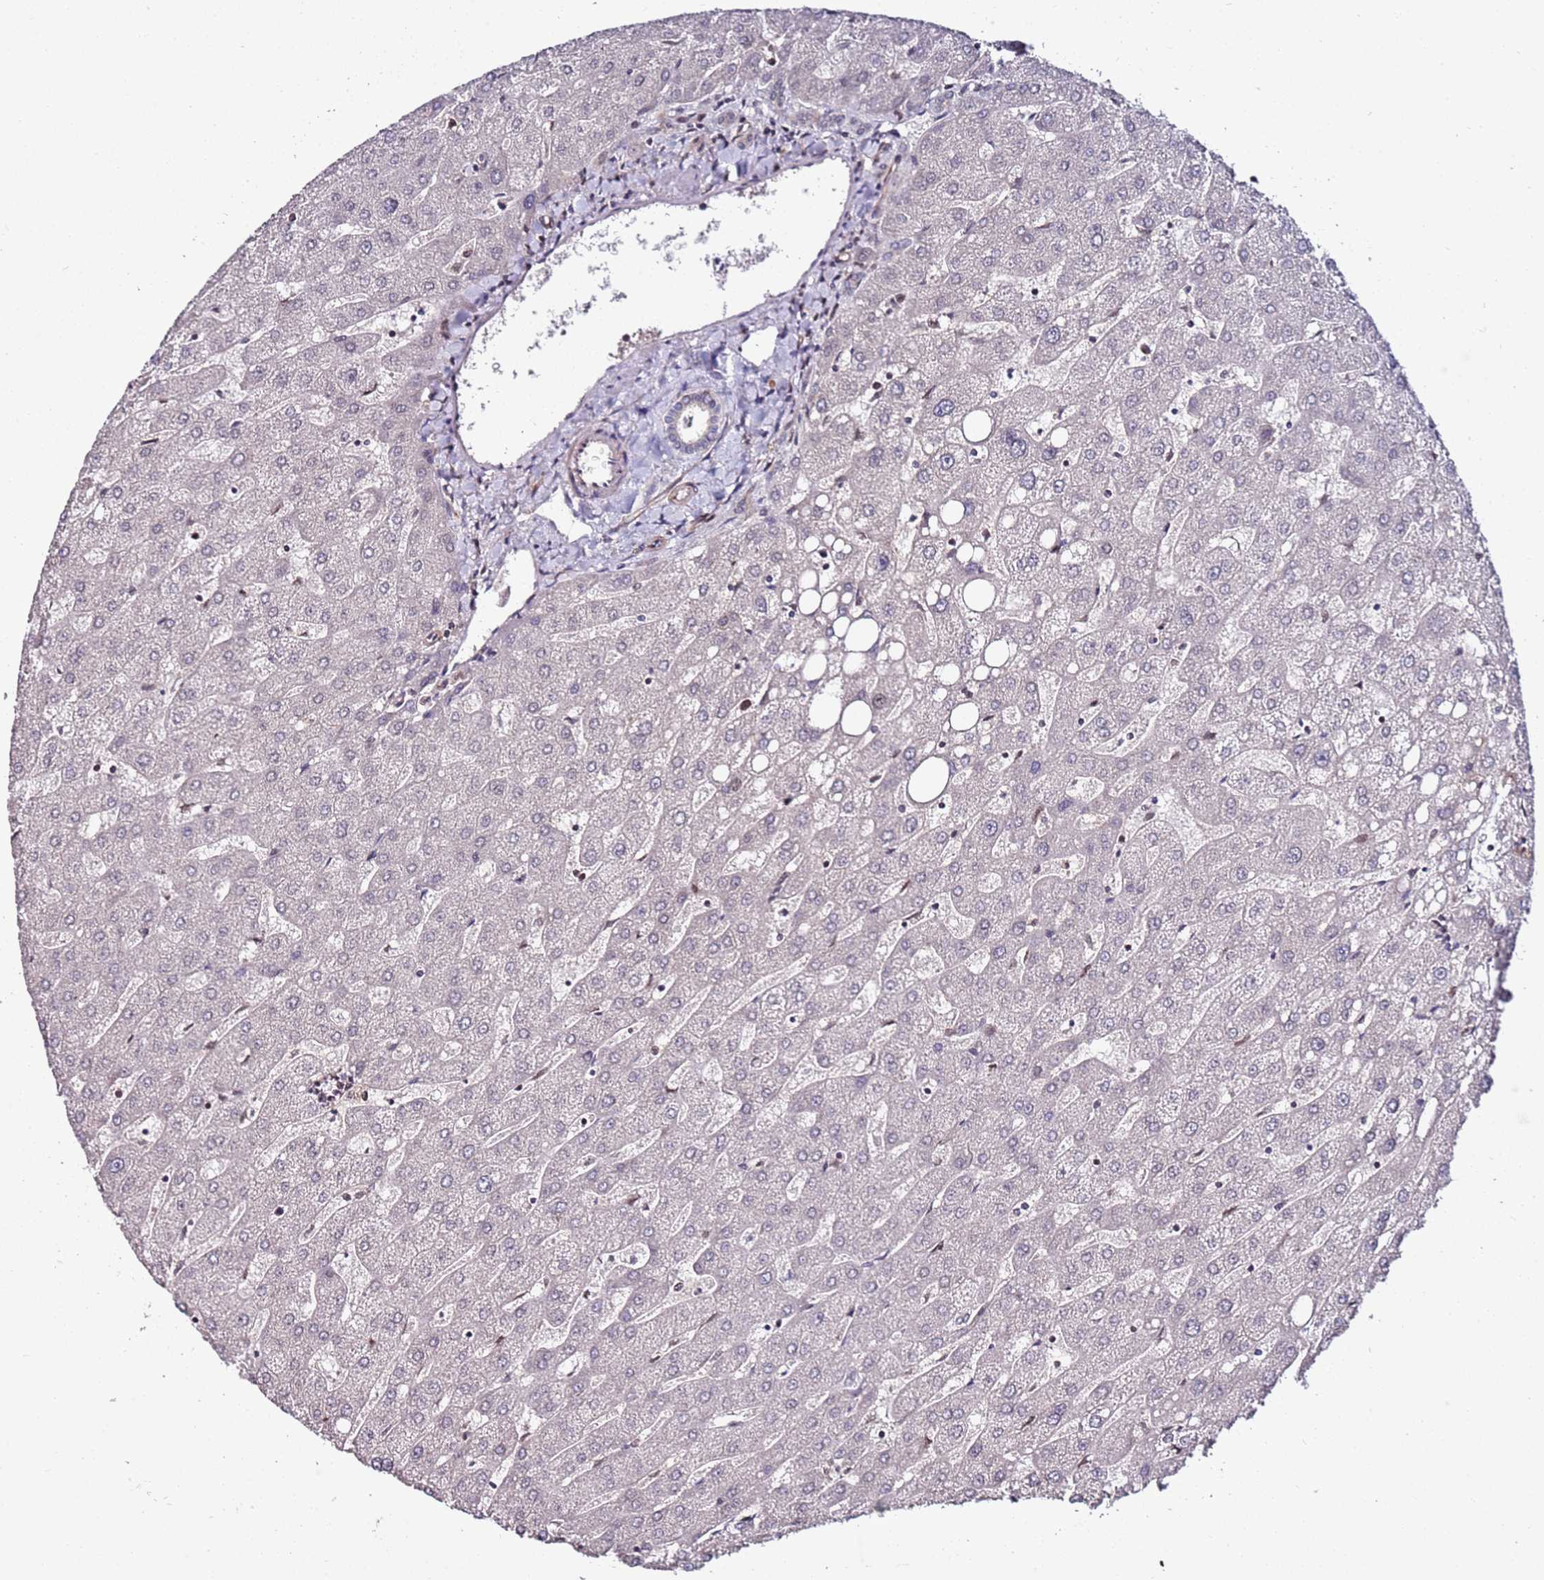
{"staining": {"intensity": "negative", "quantity": "none", "location": "none"}, "tissue": "liver", "cell_type": "Cholangiocytes", "image_type": "normal", "snomed": [{"axis": "morphology", "description": "Normal tissue, NOS"}, {"axis": "topography", "description": "Liver"}], "caption": "IHC micrograph of normal liver: human liver stained with DAB (3,3'-diaminobenzidine) shows no significant protein expression in cholangiocytes.", "gene": "DUSP28", "patient": {"sex": "male", "age": 67}}